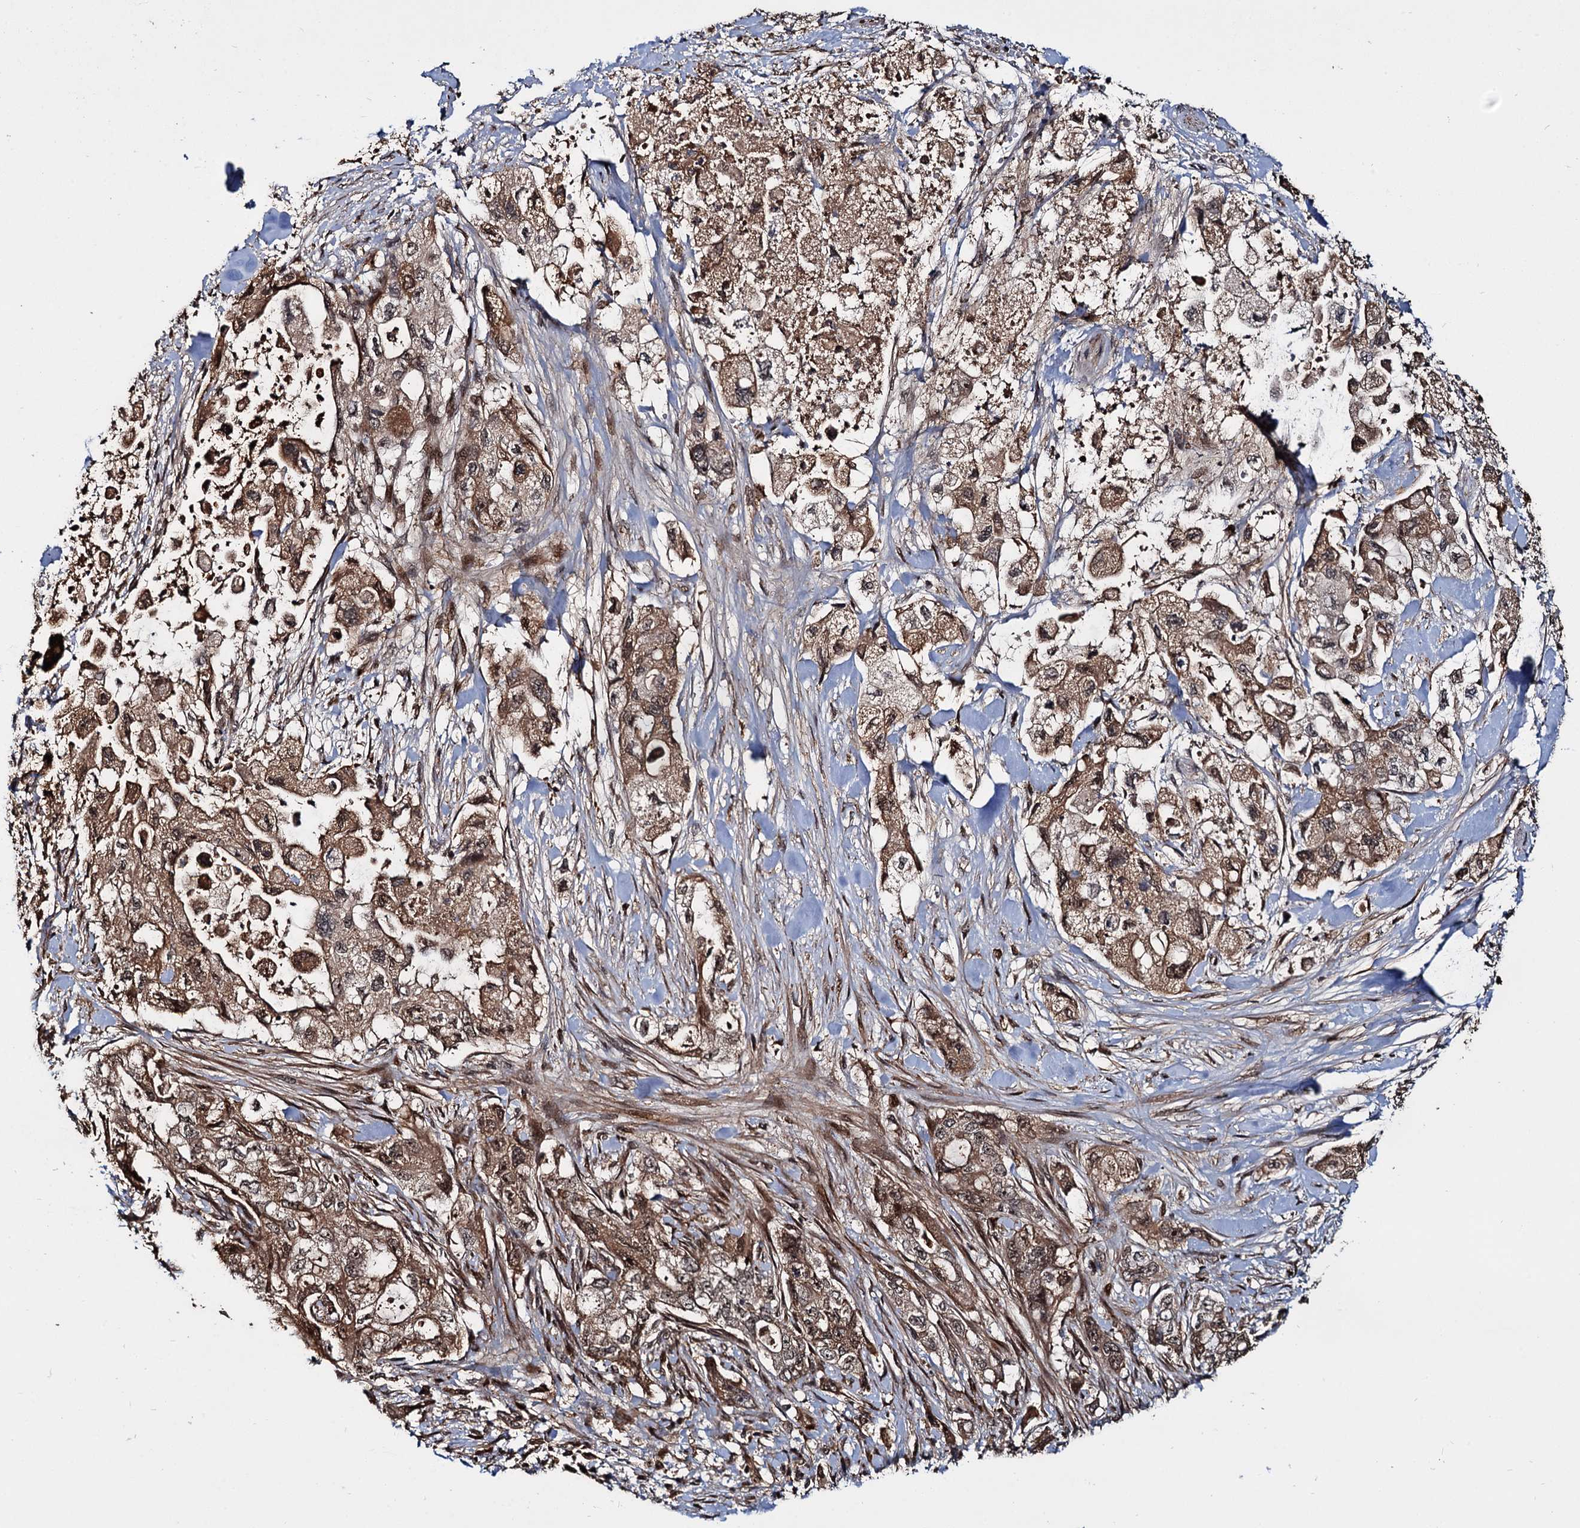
{"staining": {"intensity": "moderate", "quantity": ">75%", "location": "cytoplasmic/membranous,nuclear"}, "tissue": "pancreatic cancer", "cell_type": "Tumor cells", "image_type": "cancer", "snomed": [{"axis": "morphology", "description": "Adenocarcinoma, NOS"}, {"axis": "topography", "description": "Pancreas"}], "caption": "Pancreatic cancer (adenocarcinoma) stained with immunohistochemistry demonstrates moderate cytoplasmic/membranous and nuclear staining in approximately >75% of tumor cells.", "gene": "CEP192", "patient": {"sex": "female", "age": 73}}